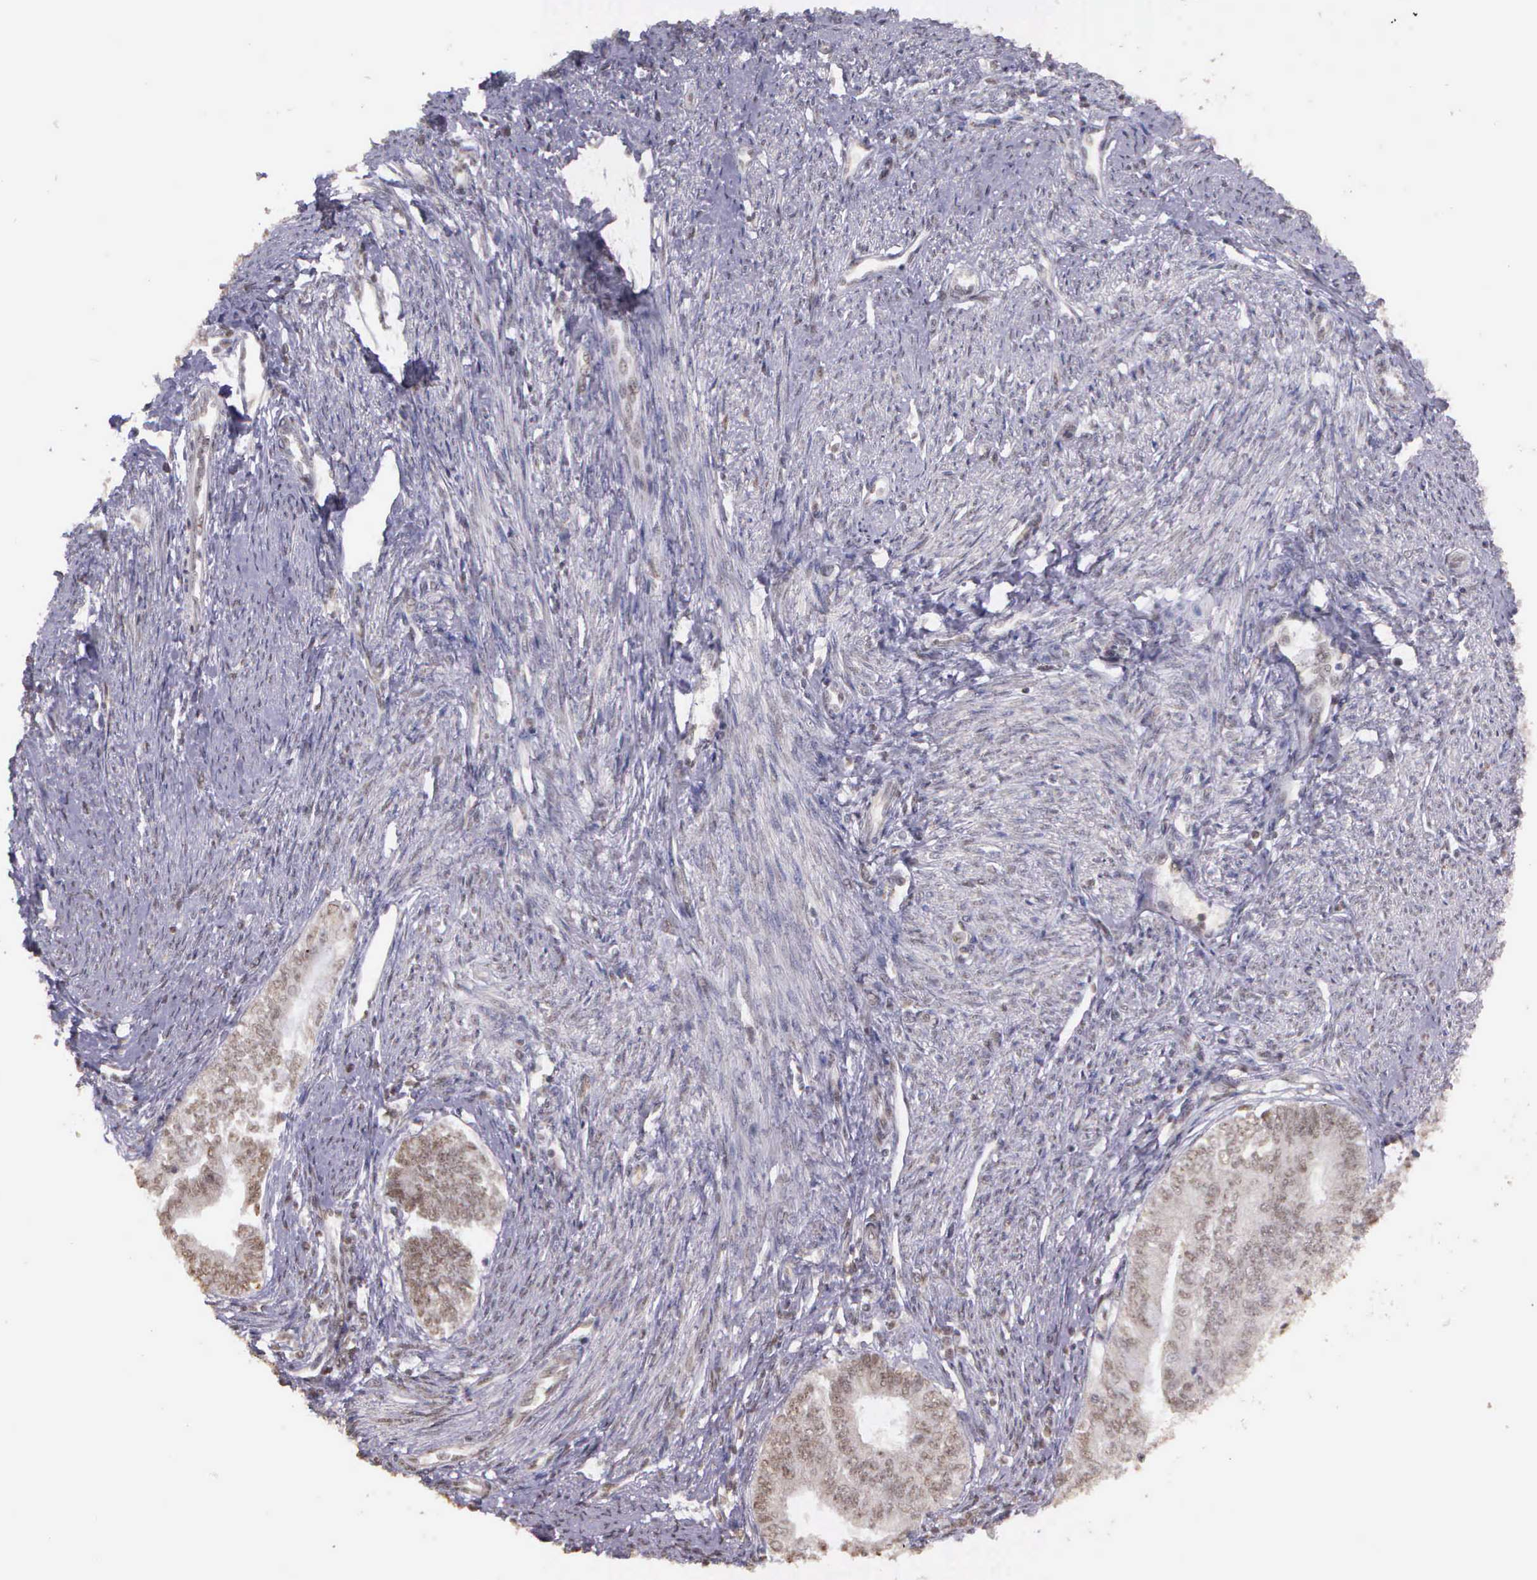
{"staining": {"intensity": "negative", "quantity": "none", "location": "none"}, "tissue": "endometrial cancer", "cell_type": "Tumor cells", "image_type": "cancer", "snomed": [{"axis": "morphology", "description": "Adenocarcinoma, NOS"}, {"axis": "topography", "description": "Endometrium"}], "caption": "This is a image of immunohistochemistry staining of adenocarcinoma (endometrial), which shows no staining in tumor cells. (IHC, brightfield microscopy, high magnification).", "gene": "ARMCX5", "patient": {"sex": "female", "age": 66}}